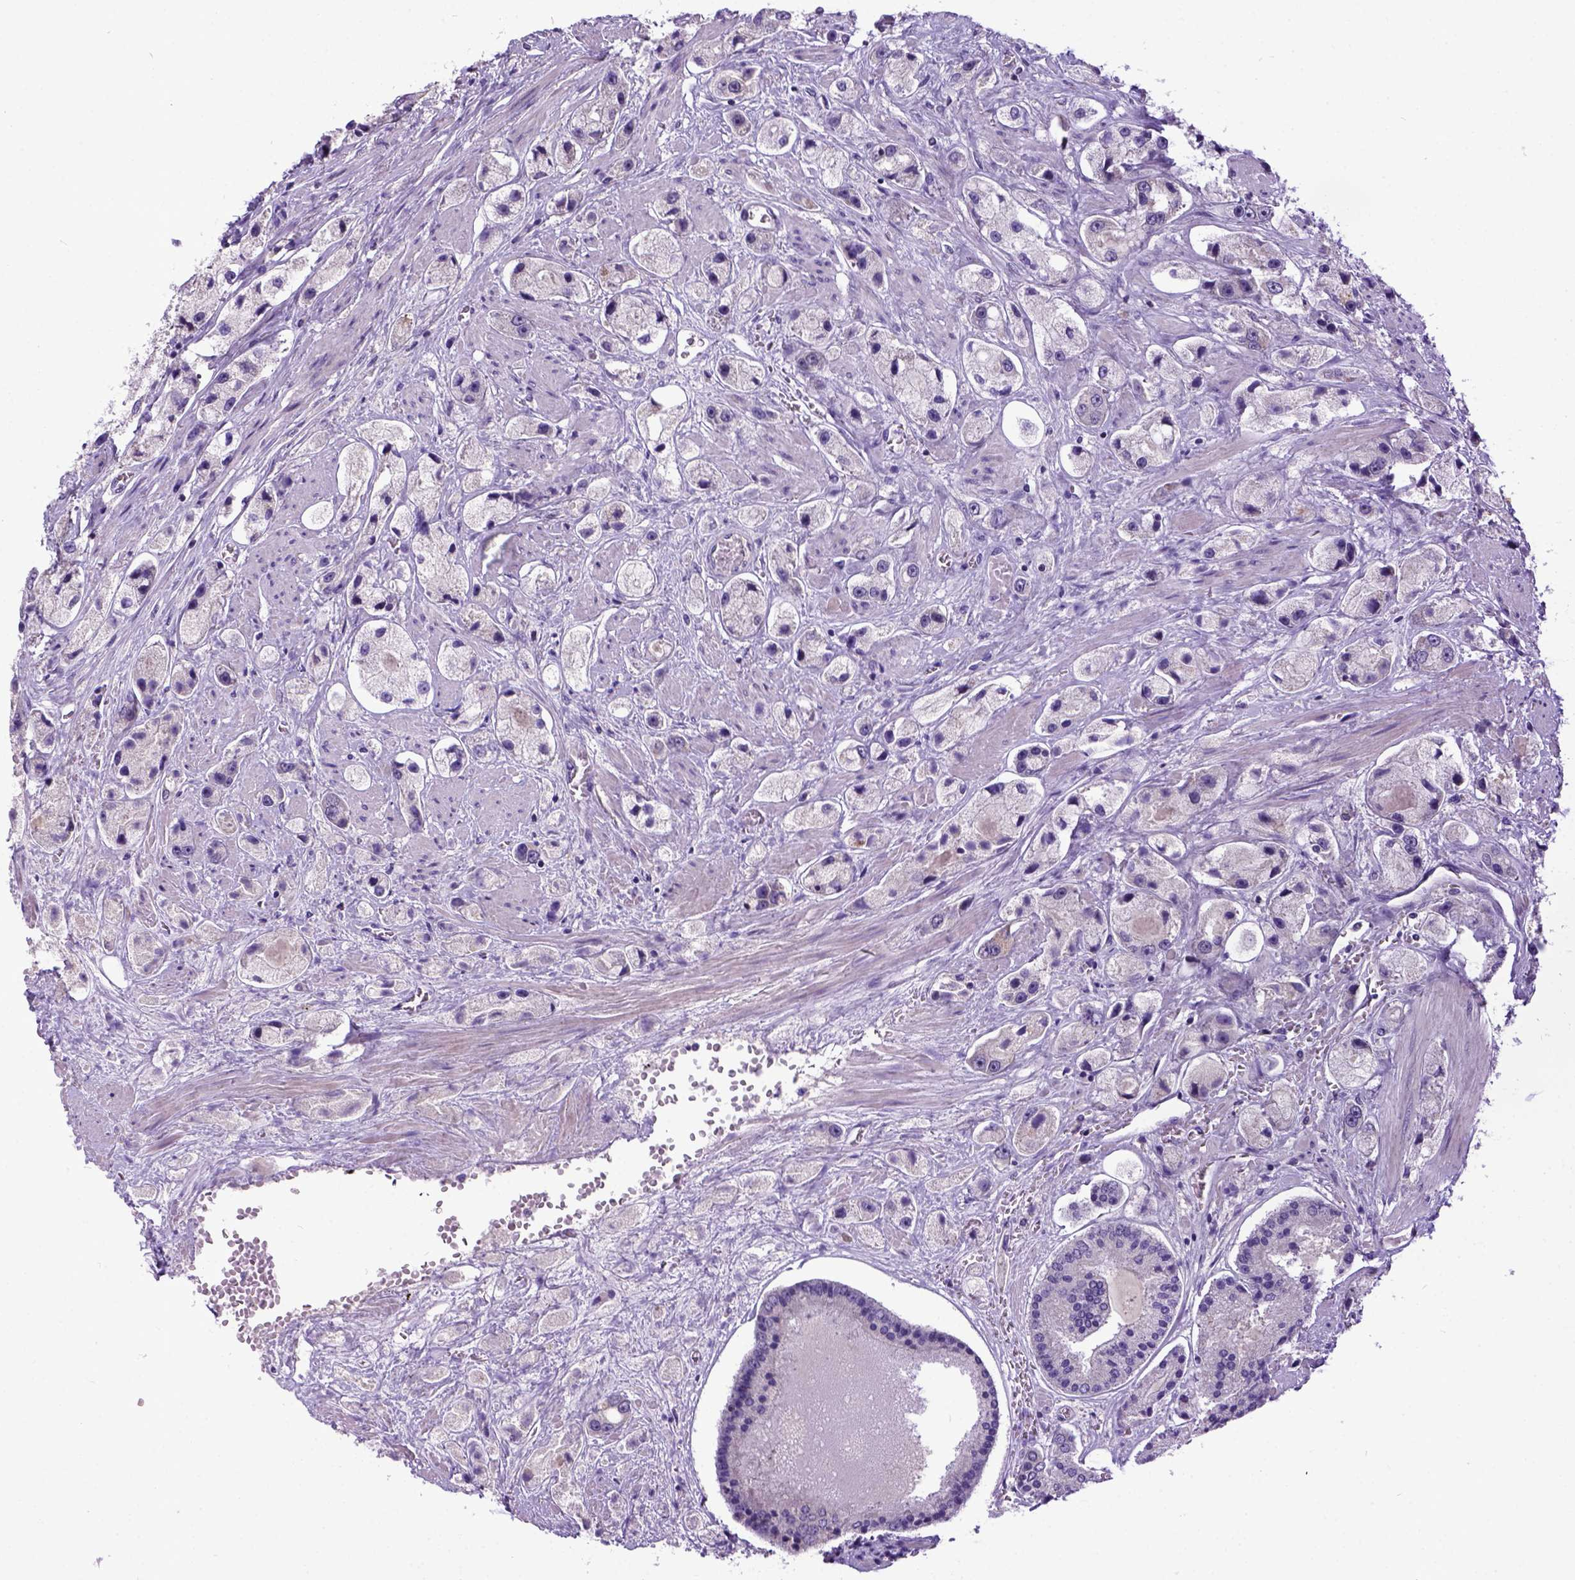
{"staining": {"intensity": "negative", "quantity": "none", "location": "none"}, "tissue": "prostate cancer", "cell_type": "Tumor cells", "image_type": "cancer", "snomed": [{"axis": "morphology", "description": "Adenocarcinoma, High grade"}, {"axis": "topography", "description": "Prostate"}], "caption": "Photomicrograph shows no significant protein expression in tumor cells of prostate adenocarcinoma (high-grade).", "gene": "NEK5", "patient": {"sex": "male", "age": 67}}